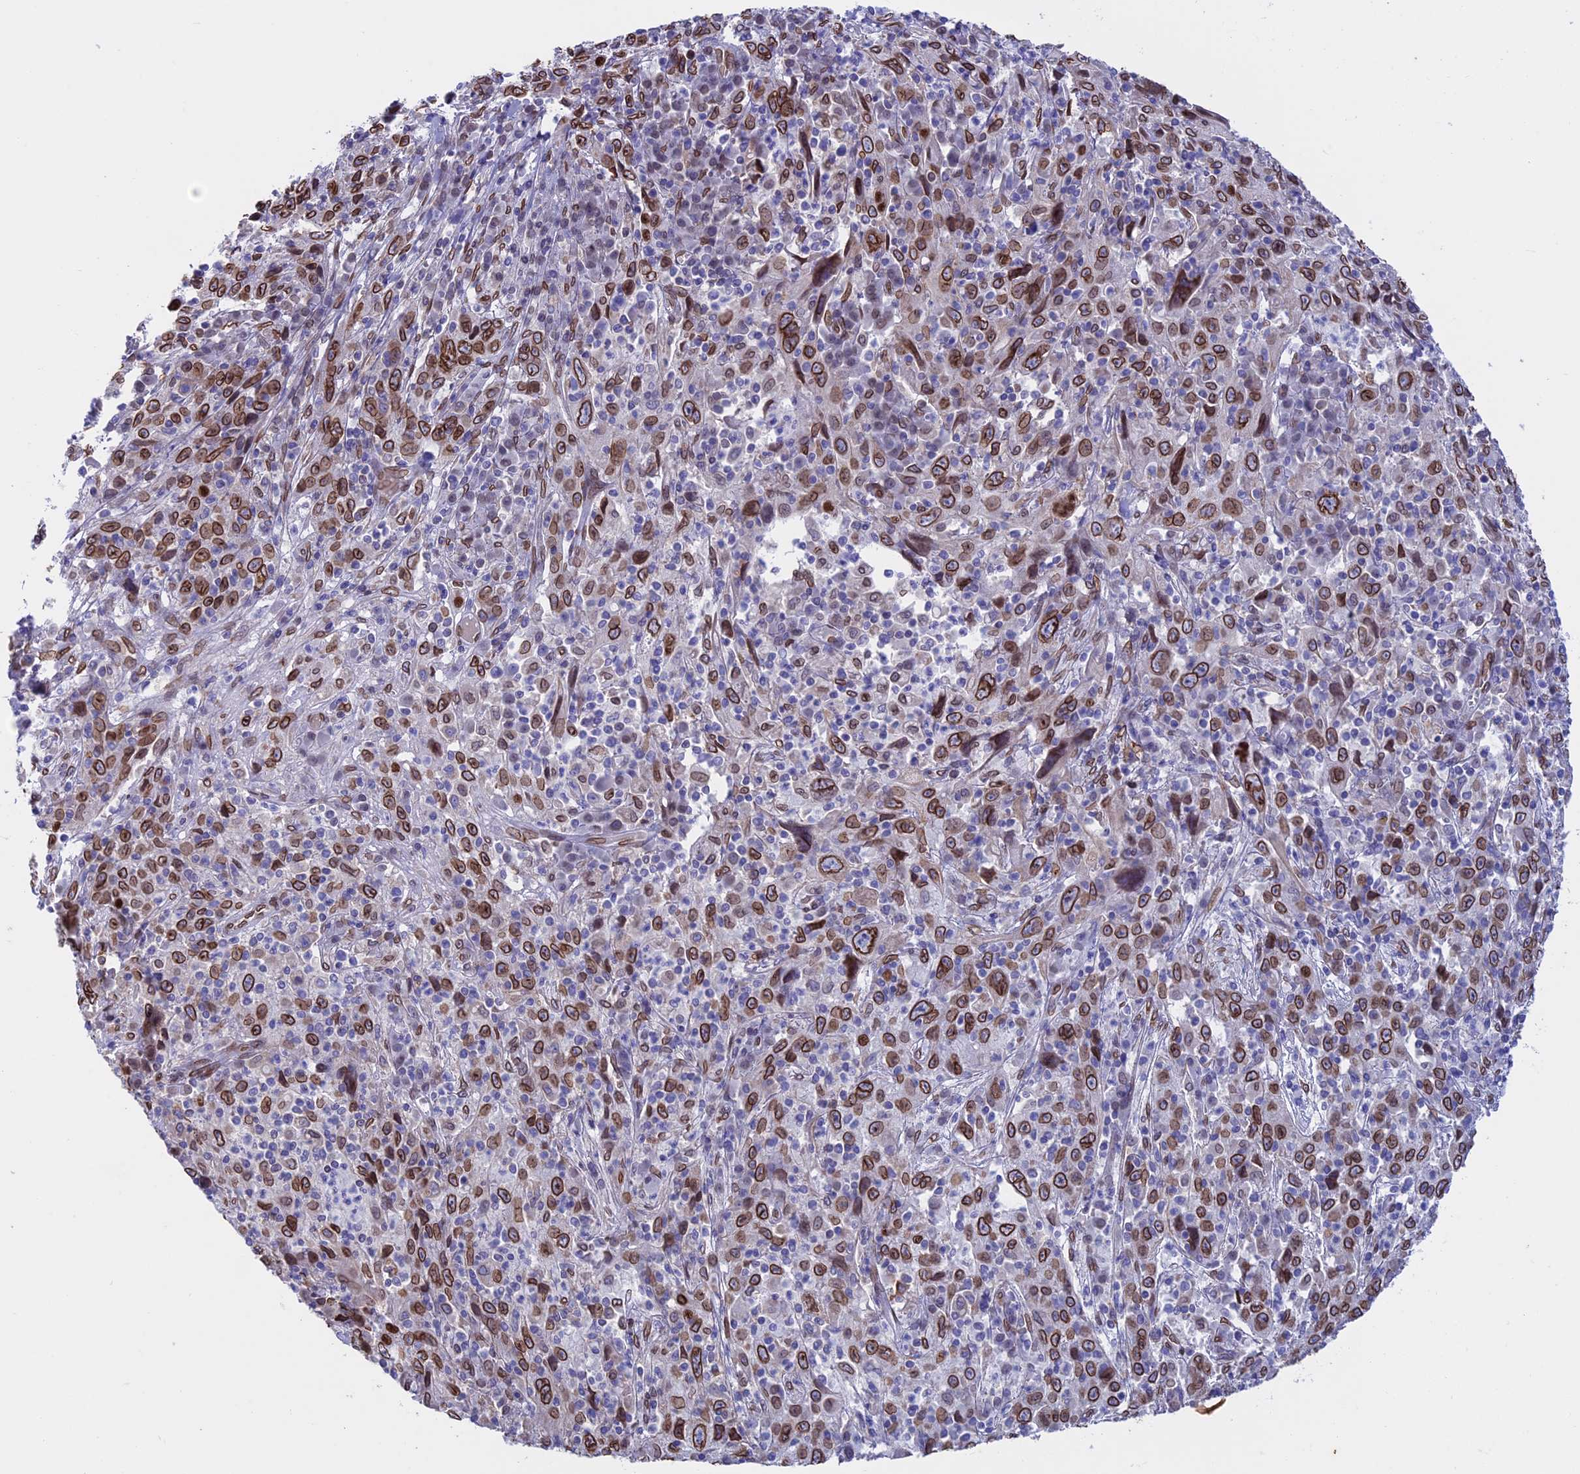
{"staining": {"intensity": "moderate", "quantity": ">75%", "location": "cytoplasmic/membranous,nuclear"}, "tissue": "cervical cancer", "cell_type": "Tumor cells", "image_type": "cancer", "snomed": [{"axis": "morphology", "description": "Squamous cell carcinoma, NOS"}, {"axis": "topography", "description": "Cervix"}], "caption": "High-magnification brightfield microscopy of cervical cancer stained with DAB (brown) and counterstained with hematoxylin (blue). tumor cells exhibit moderate cytoplasmic/membranous and nuclear staining is present in about>75% of cells.", "gene": "TMPRSS7", "patient": {"sex": "female", "age": 46}}